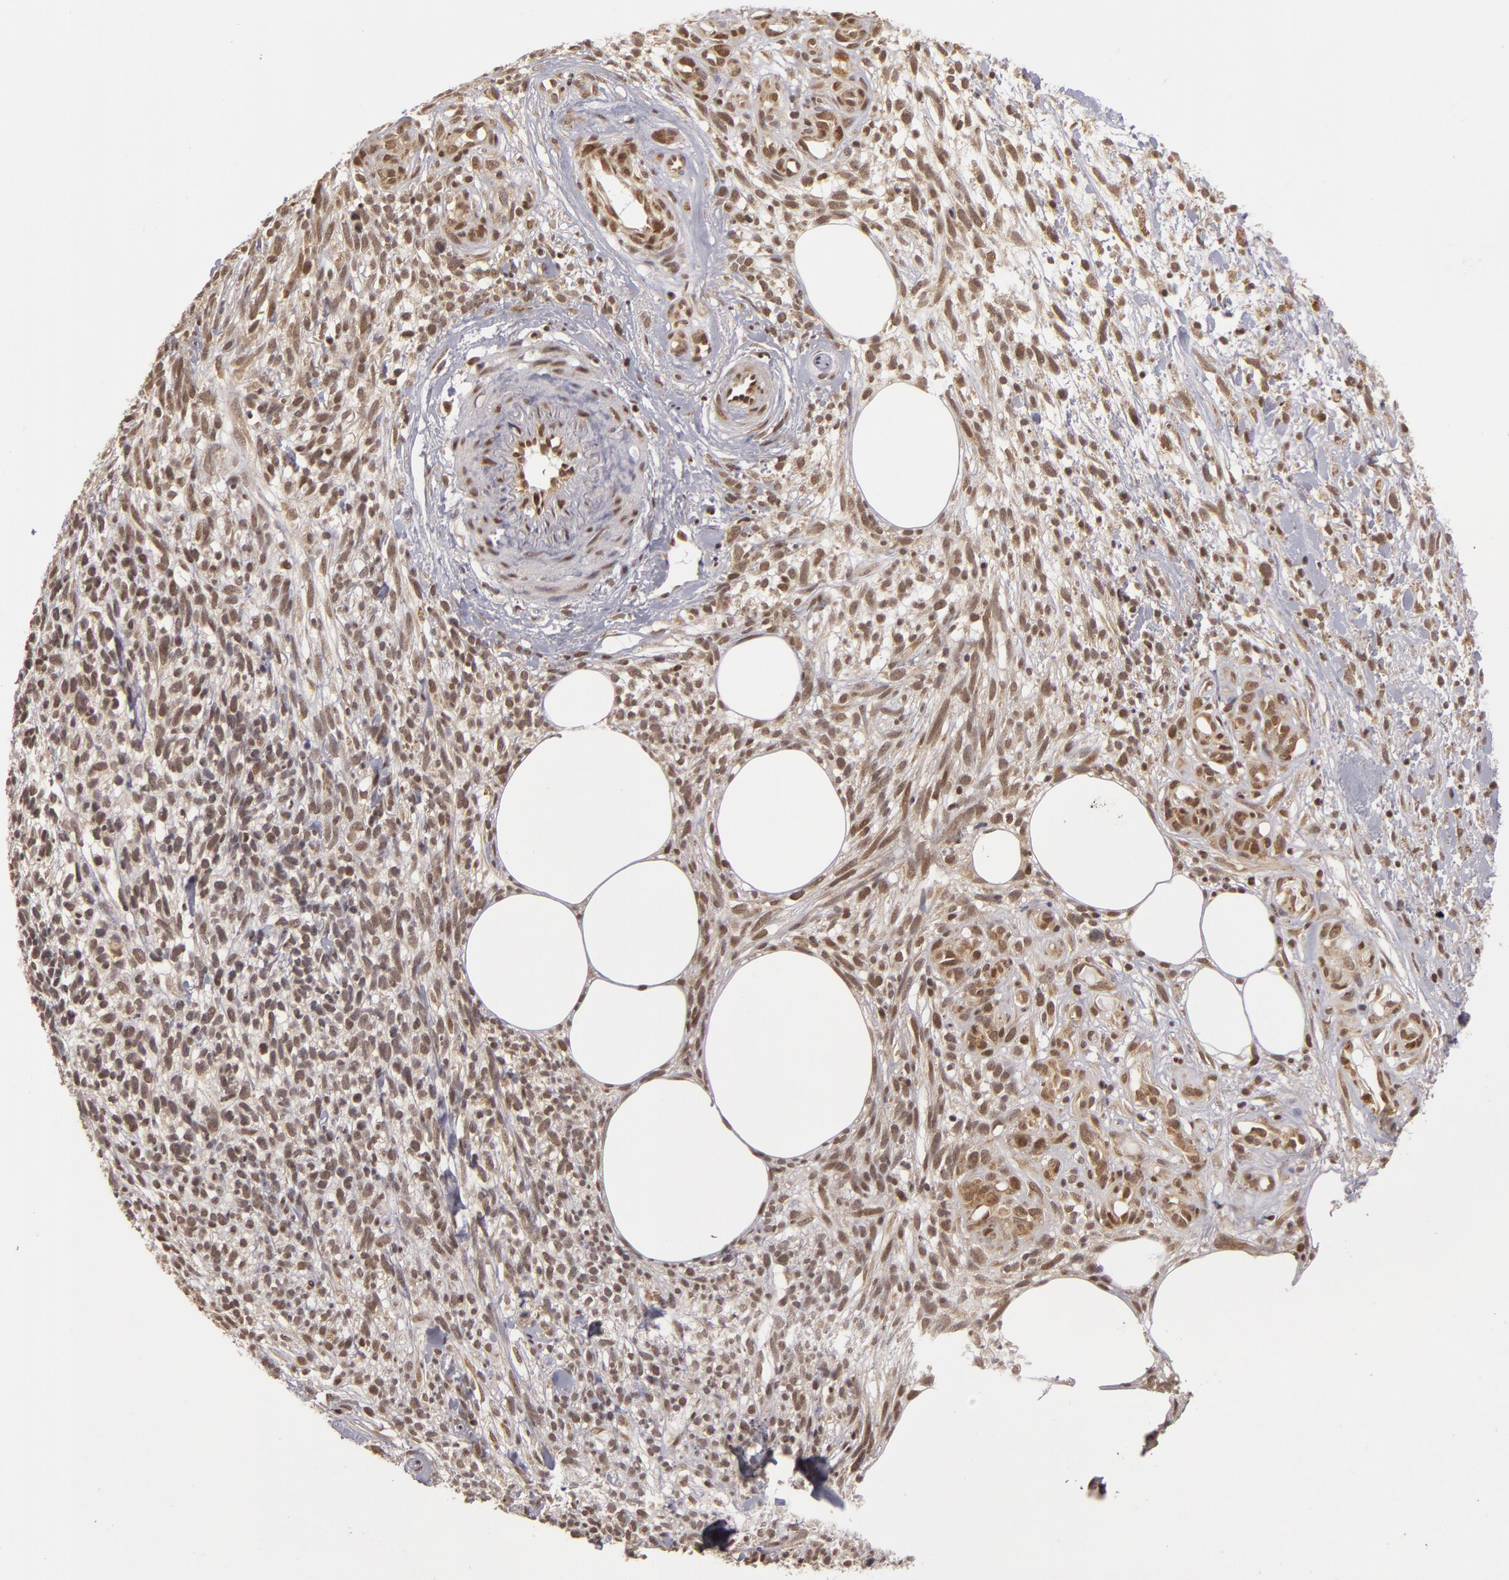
{"staining": {"intensity": "moderate", "quantity": ">75%", "location": "nuclear"}, "tissue": "melanoma", "cell_type": "Tumor cells", "image_type": "cancer", "snomed": [{"axis": "morphology", "description": "Malignant melanoma, NOS"}, {"axis": "topography", "description": "Skin"}], "caption": "Immunohistochemical staining of malignant melanoma exhibits medium levels of moderate nuclear staining in about >75% of tumor cells.", "gene": "ZNF133", "patient": {"sex": "female", "age": 85}}